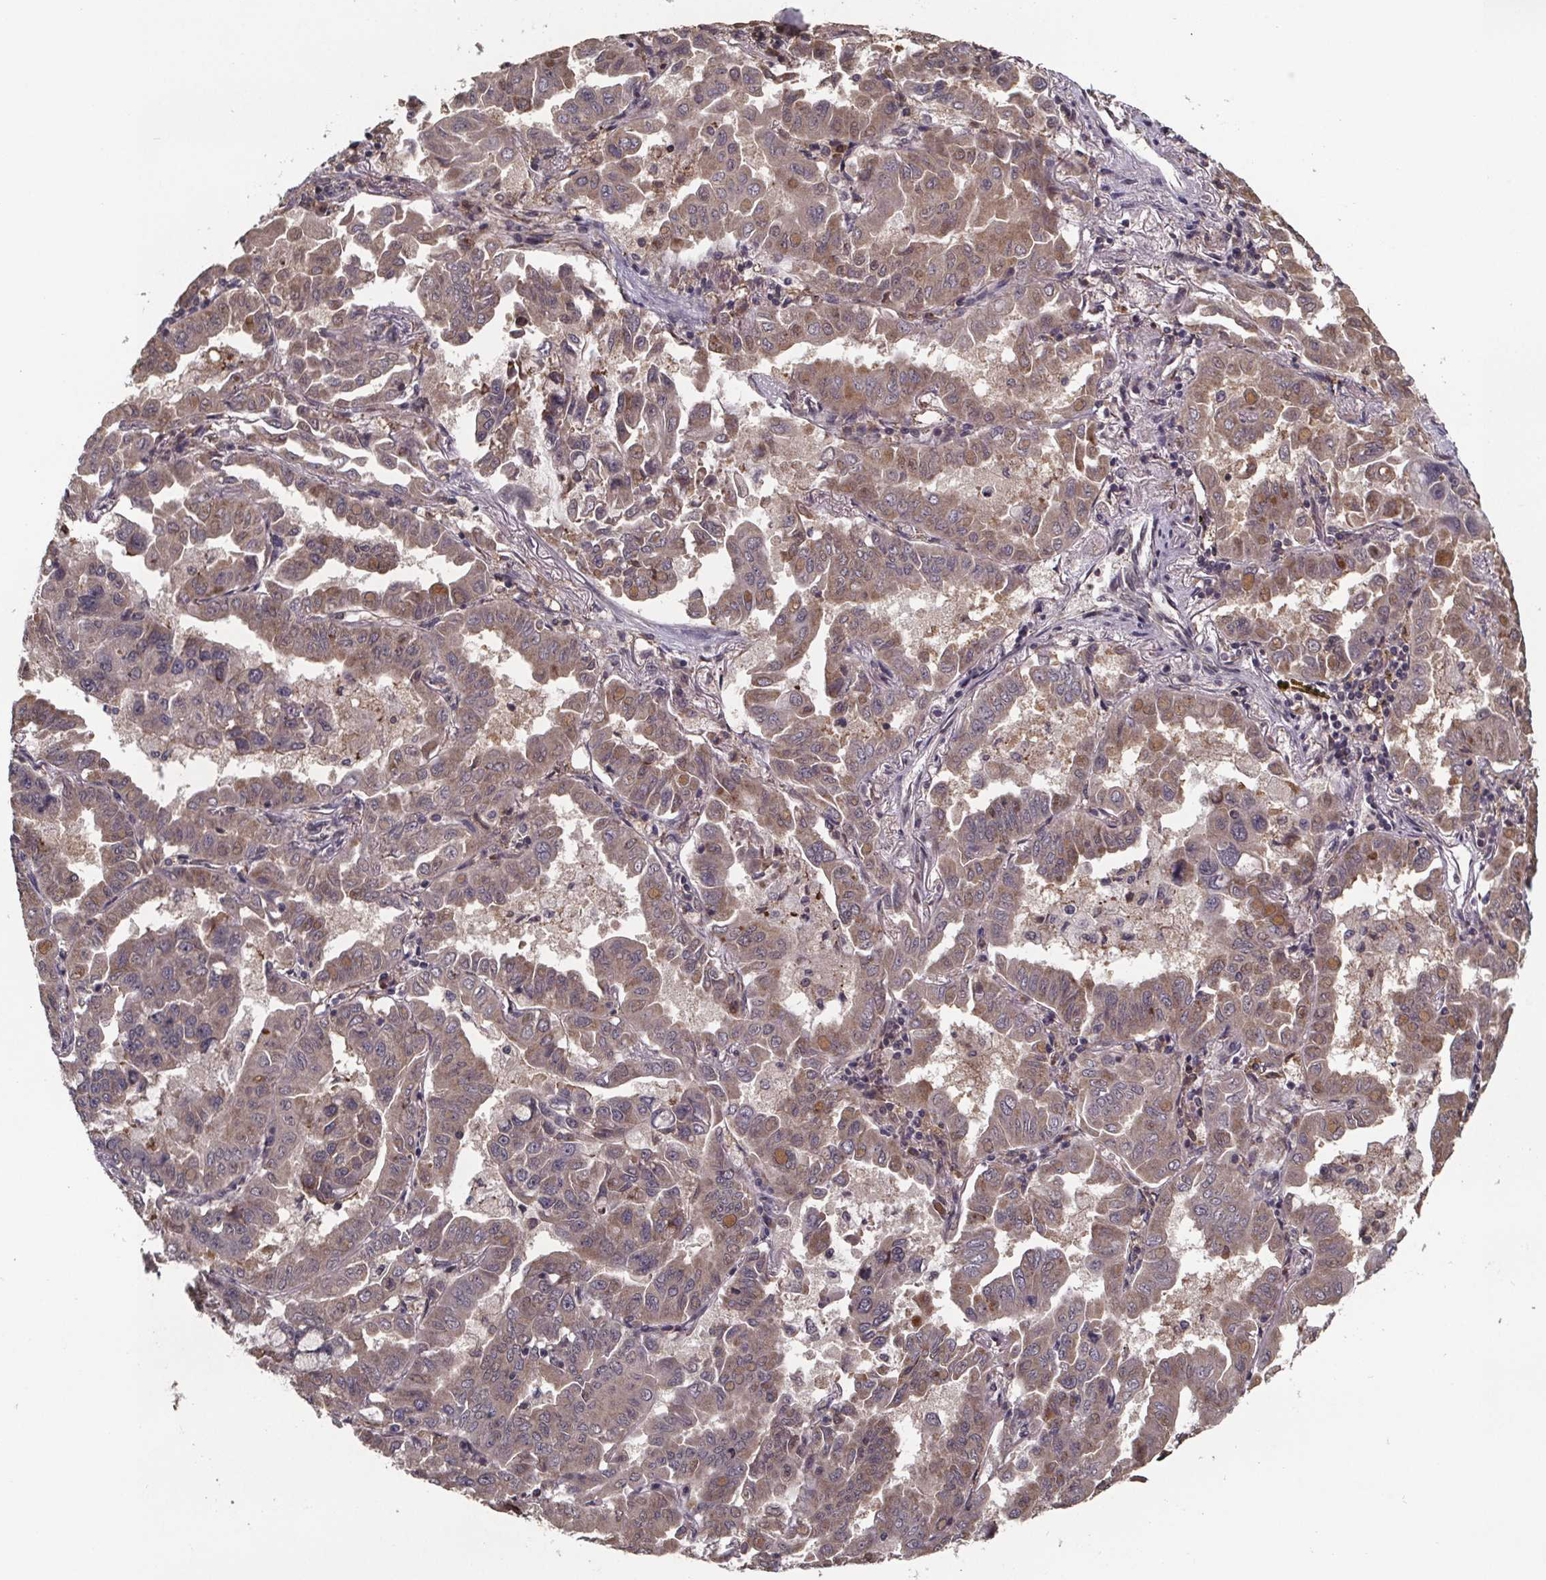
{"staining": {"intensity": "weak", "quantity": ">75%", "location": "cytoplasmic/membranous"}, "tissue": "lung cancer", "cell_type": "Tumor cells", "image_type": "cancer", "snomed": [{"axis": "morphology", "description": "Adenocarcinoma, NOS"}, {"axis": "topography", "description": "Lung"}], "caption": "Human lung cancer (adenocarcinoma) stained with a brown dye displays weak cytoplasmic/membranous positive expression in about >75% of tumor cells.", "gene": "SAT1", "patient": {"sex": "male", "age": 64}}